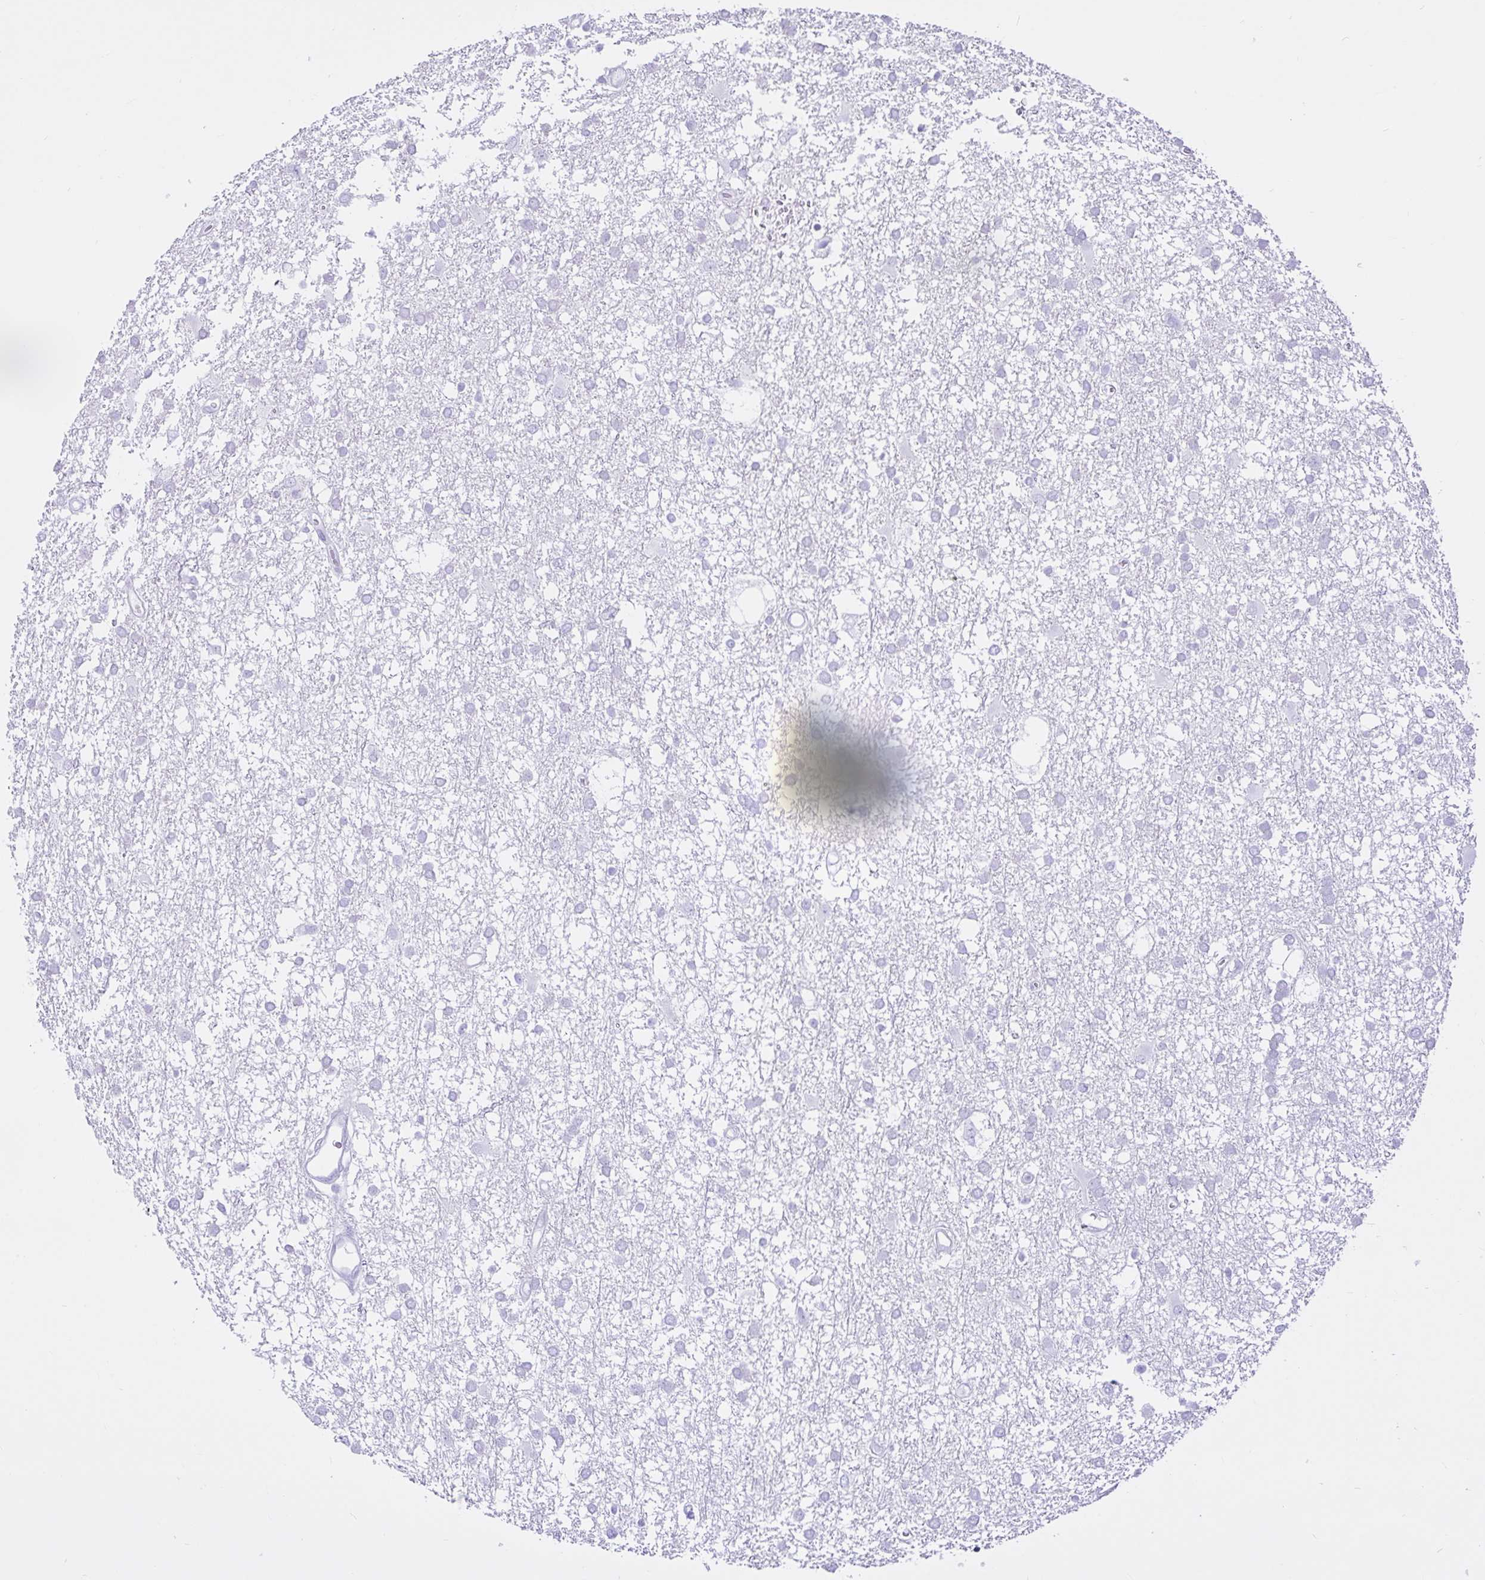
{"staining": {"intensity": "negative", "quantity": "none", "location": "none"}, "tissue": "glioma", "cell_type": "Tumor cells", "image_type": "cancer", "snomed": [{"axis": "morphology", "description": "Glioma, malignant, High grade"}, {"axis": "topography", "description": "Brain"}], "caption": "IHC of glioma shows no expression in tumor cells.", "gene": "CYP19A1", "patient": {"sex": "male", "age": 61}}